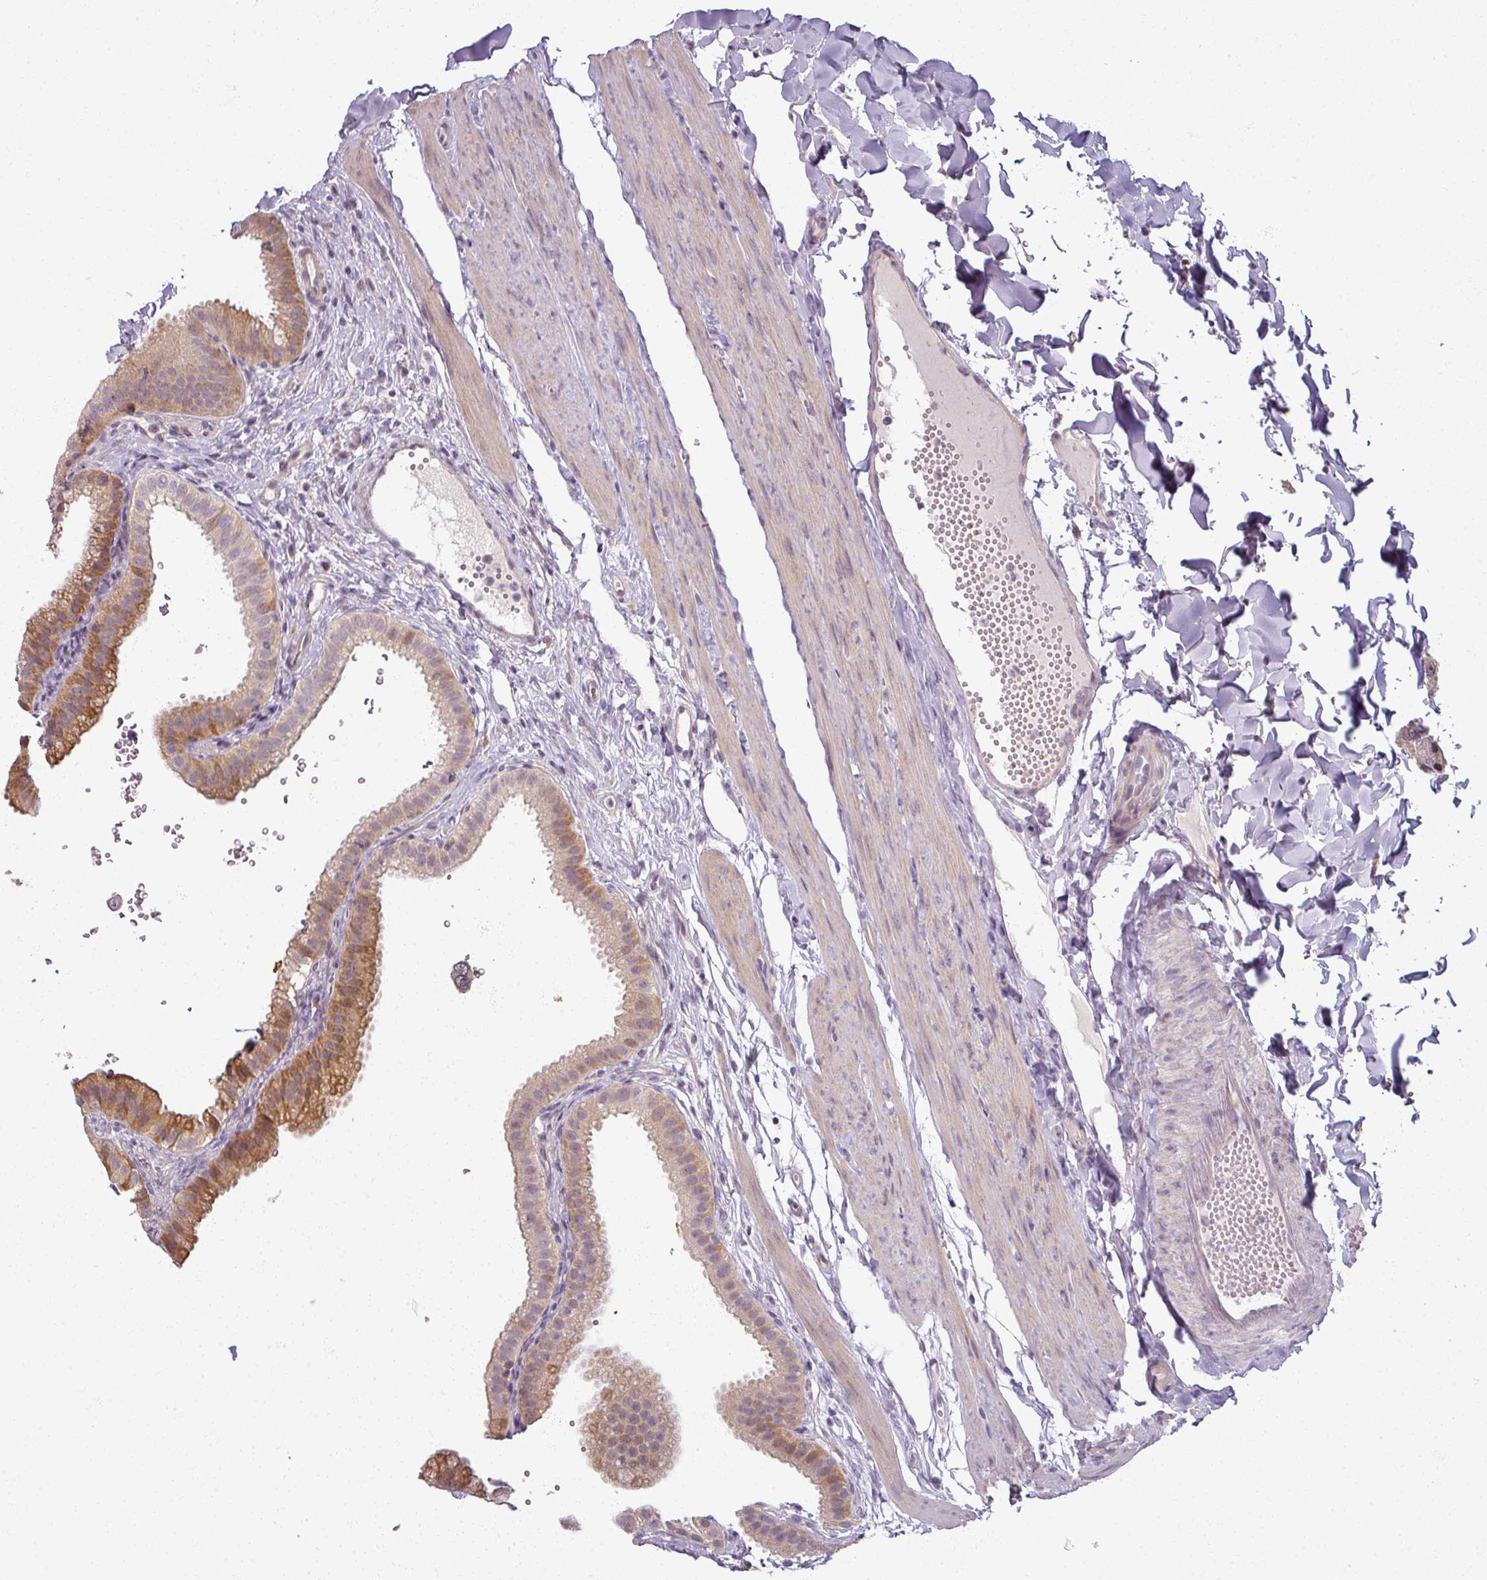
{"staining": {"intensity": "moderate", "quantity": "25%-75%", "location": "cytoplasmic/membranous"}, "tissue": "gallbladder", "cell_type": "Glandular cells", "image_type": "normal", "snomed": [{"axis": "morphology", "description": "Normal tissue, NOS"}, {"axis": "topography", "description": "Gallbladder"}], "caption": "Immunohistochemical staining of normal gallbladder shows medium levels of moderate cytoplasmic/membranous staining in about 25%-75% of glandular cells.", "gene": "MYMK", "patient": {"sex": "female", "age": 61}}